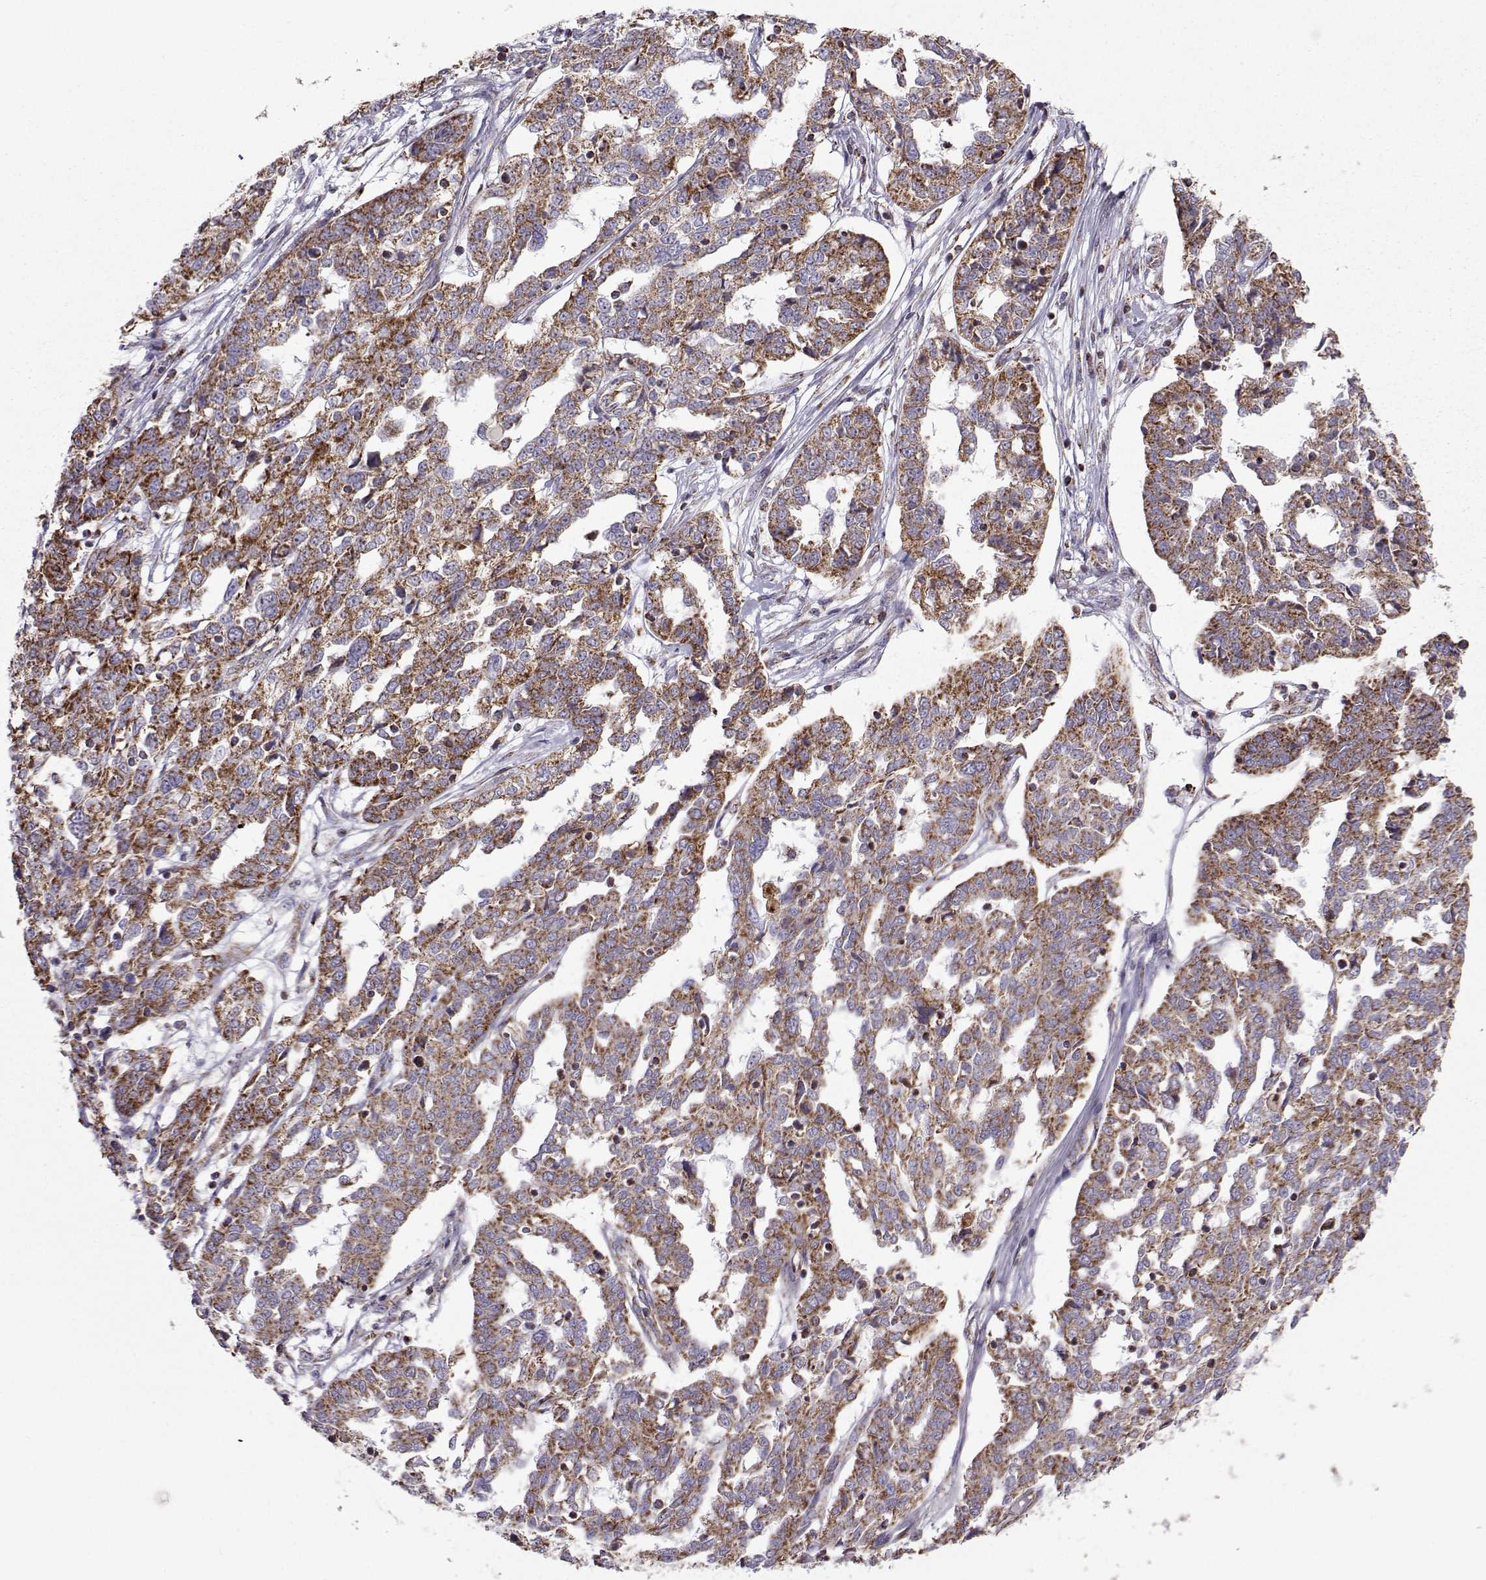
{"staining": {"intensity": "strong", "quantity": ">75%", "location": "cytoplasmic/membranous"}, "tissue": "ovarian cancer", "cell_type": "Tumor cells", "image_type": "cancer", "snomed": [{"axis": "morphology", "description": "Cystadenocarcinoma, serous, NOS"}, {"axis": "topography", "description": "Ovary"}], "caption": "Tumor cells demonstrate high levels of strong cytoplasmic/membranous expression in approximately >75% of cells in ovarian serous cystadenocarcinoma.", "gene": "NECAB3", "patient": {"sex": "female", "age": 67}}